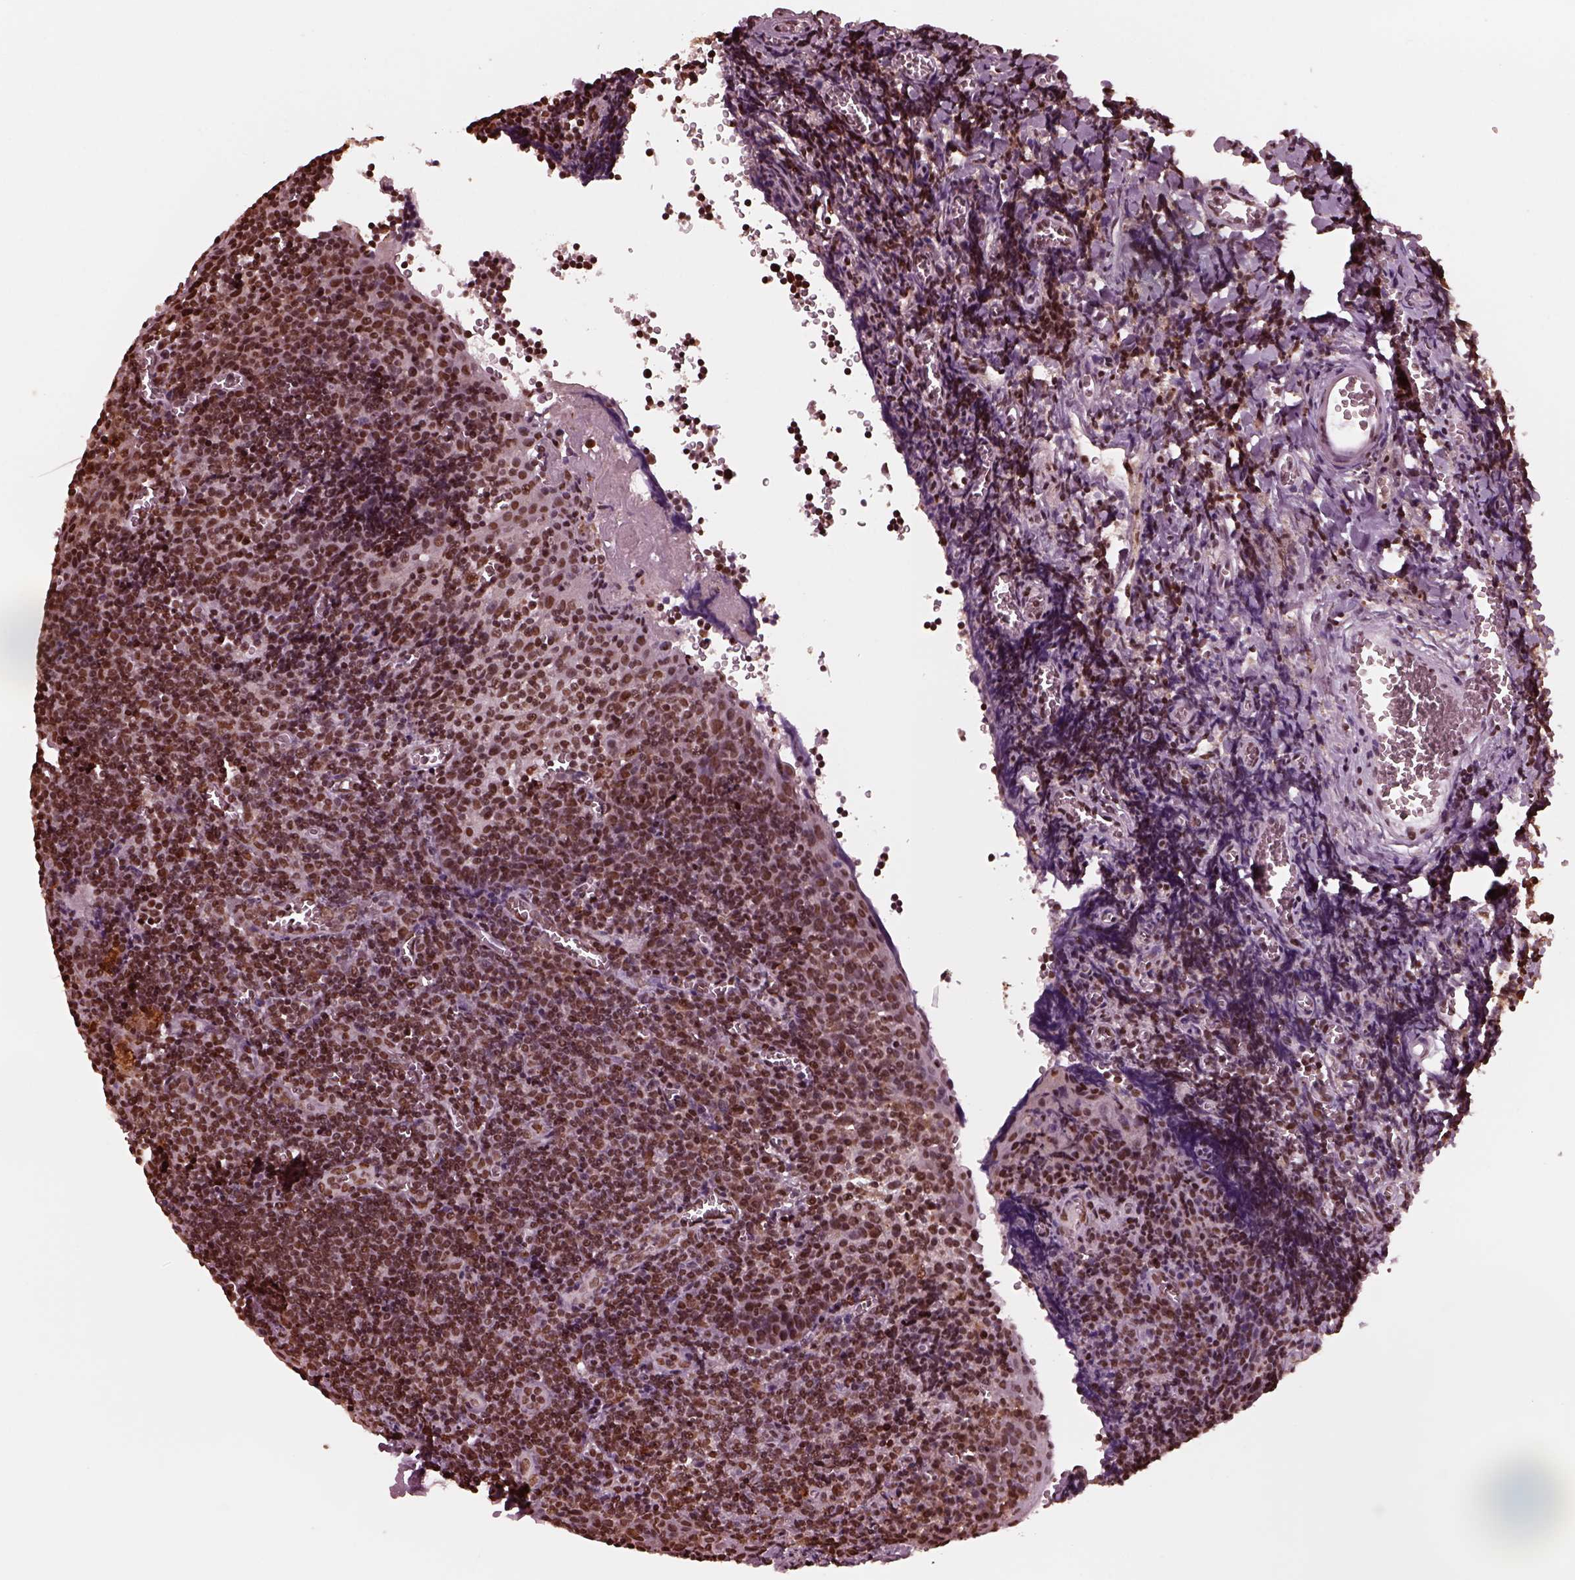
{"staining": {"intensity": "moderate", "quantity": ">75%", "location": "nuclear"}, "tissue": "tonsil", "cell_type": "Germinal center cells", "image_type": "normal", "snomed": [{"axis": "morphology", "description": "Normal tissue, NOS"}, {"axis": "morphology", "description": "Inflammation, NOS"}, {"axis": "topography", "description": "Tonsil"}], "caption": "Immunohistochemical staining of unremarkable human tonsil displays medium levels of moderate nuclear positivity in about >75% of germinal center cells.", "gene": "NSD1", "patient": {"sex": "female", "age": 31}}